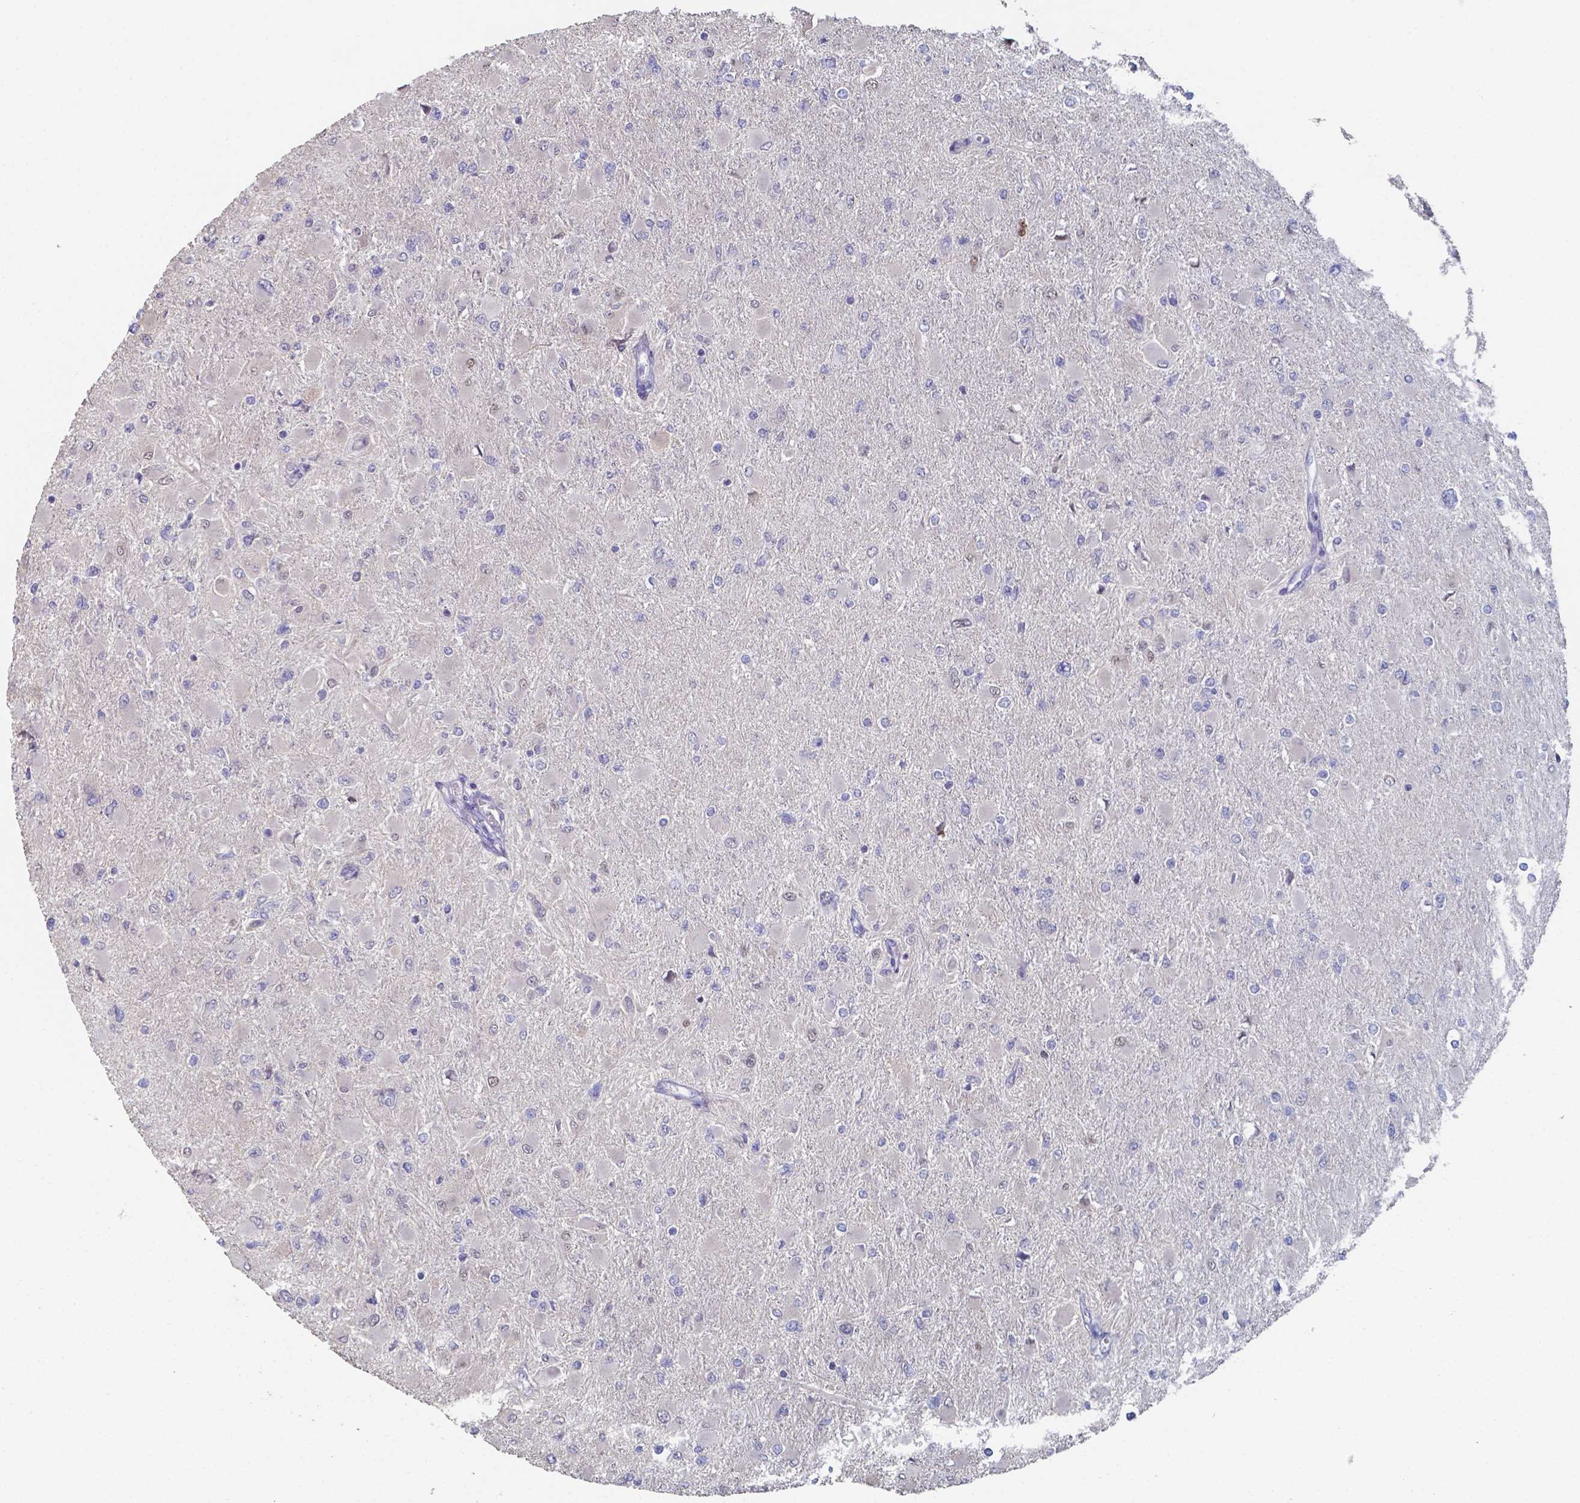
{"staining": {"intensity": "negative", "quantity": "none", "location": "none"}, "tissue": "glioma", "cell_type": "Tumor cells", "image_type": "cancer", "snomed": [{"axis": "morphology", "description": "Glioma, malignant, High grade"}, {"axis": "topography", "description": "Cerebral cortex"}], "caption": "A high-resolution micrograph shows immunohistochemistry (IHC) staining of glioma, which displays no significant expression in tumor cells. Nuclei are stained in blue.", "gene": "FOXJ1", "patient": {"sex": "female", "age": 36}}